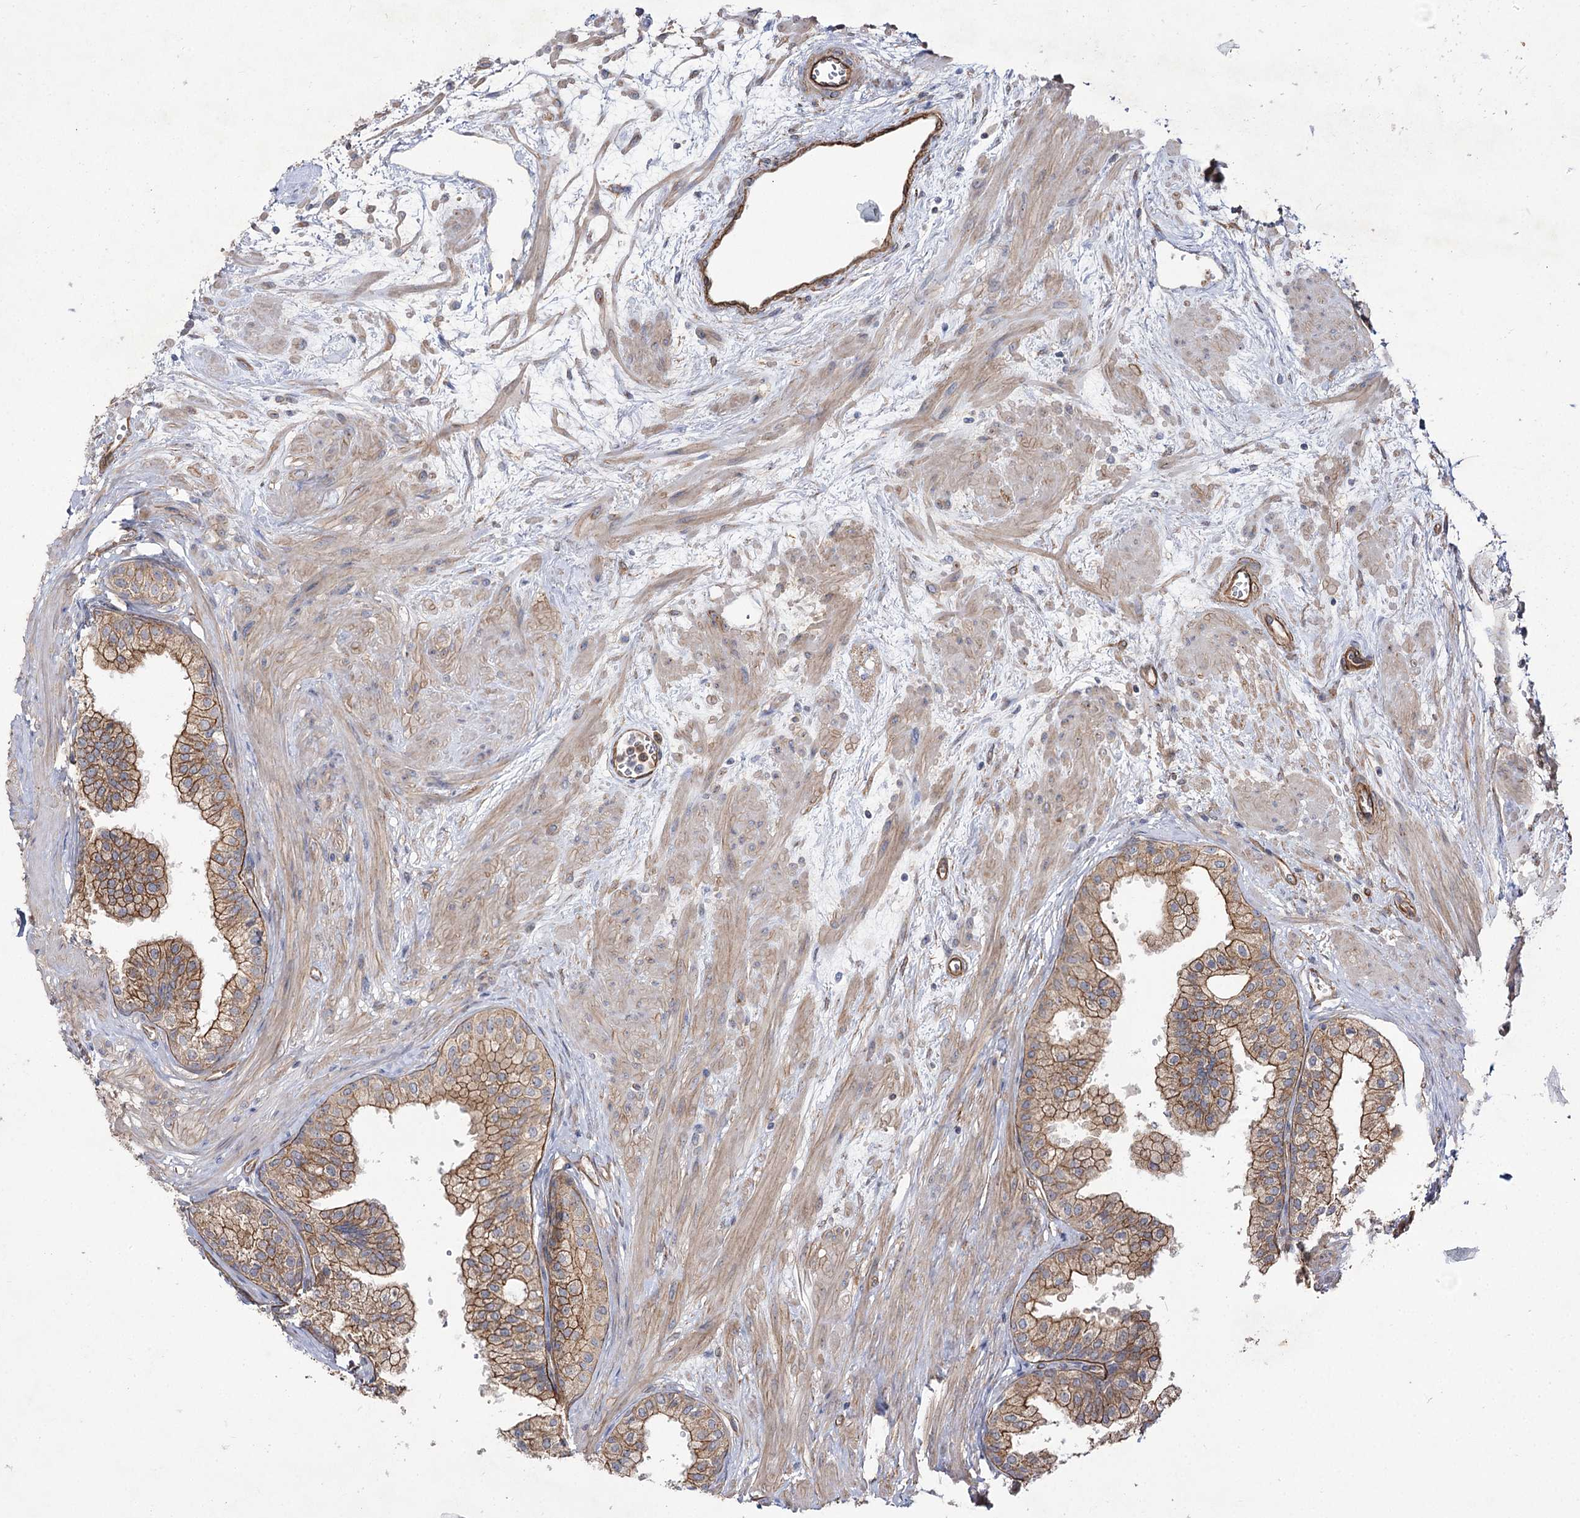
{"staining": {"intensity": "moderate", "quantity": ">75%", "location": "cytoplasmic/membranous"}, "tissue": "prostate", "cell_type": "Glandular cells", "image_type": "normal", "snomed": [{"axis": "morphology", "description": "Normal tissue, NOS"}, {"axis": "topography", "description": "Prostate"}], "caption": "IHC micrograph of normal prostate stained for a protein (brown), which shows medium levels of moderate cytoplasmic/membranous expression in about >75% of glandular cells.", "gene": "SH3BP5L", "patient": {"sex": "male", "age": 60}}